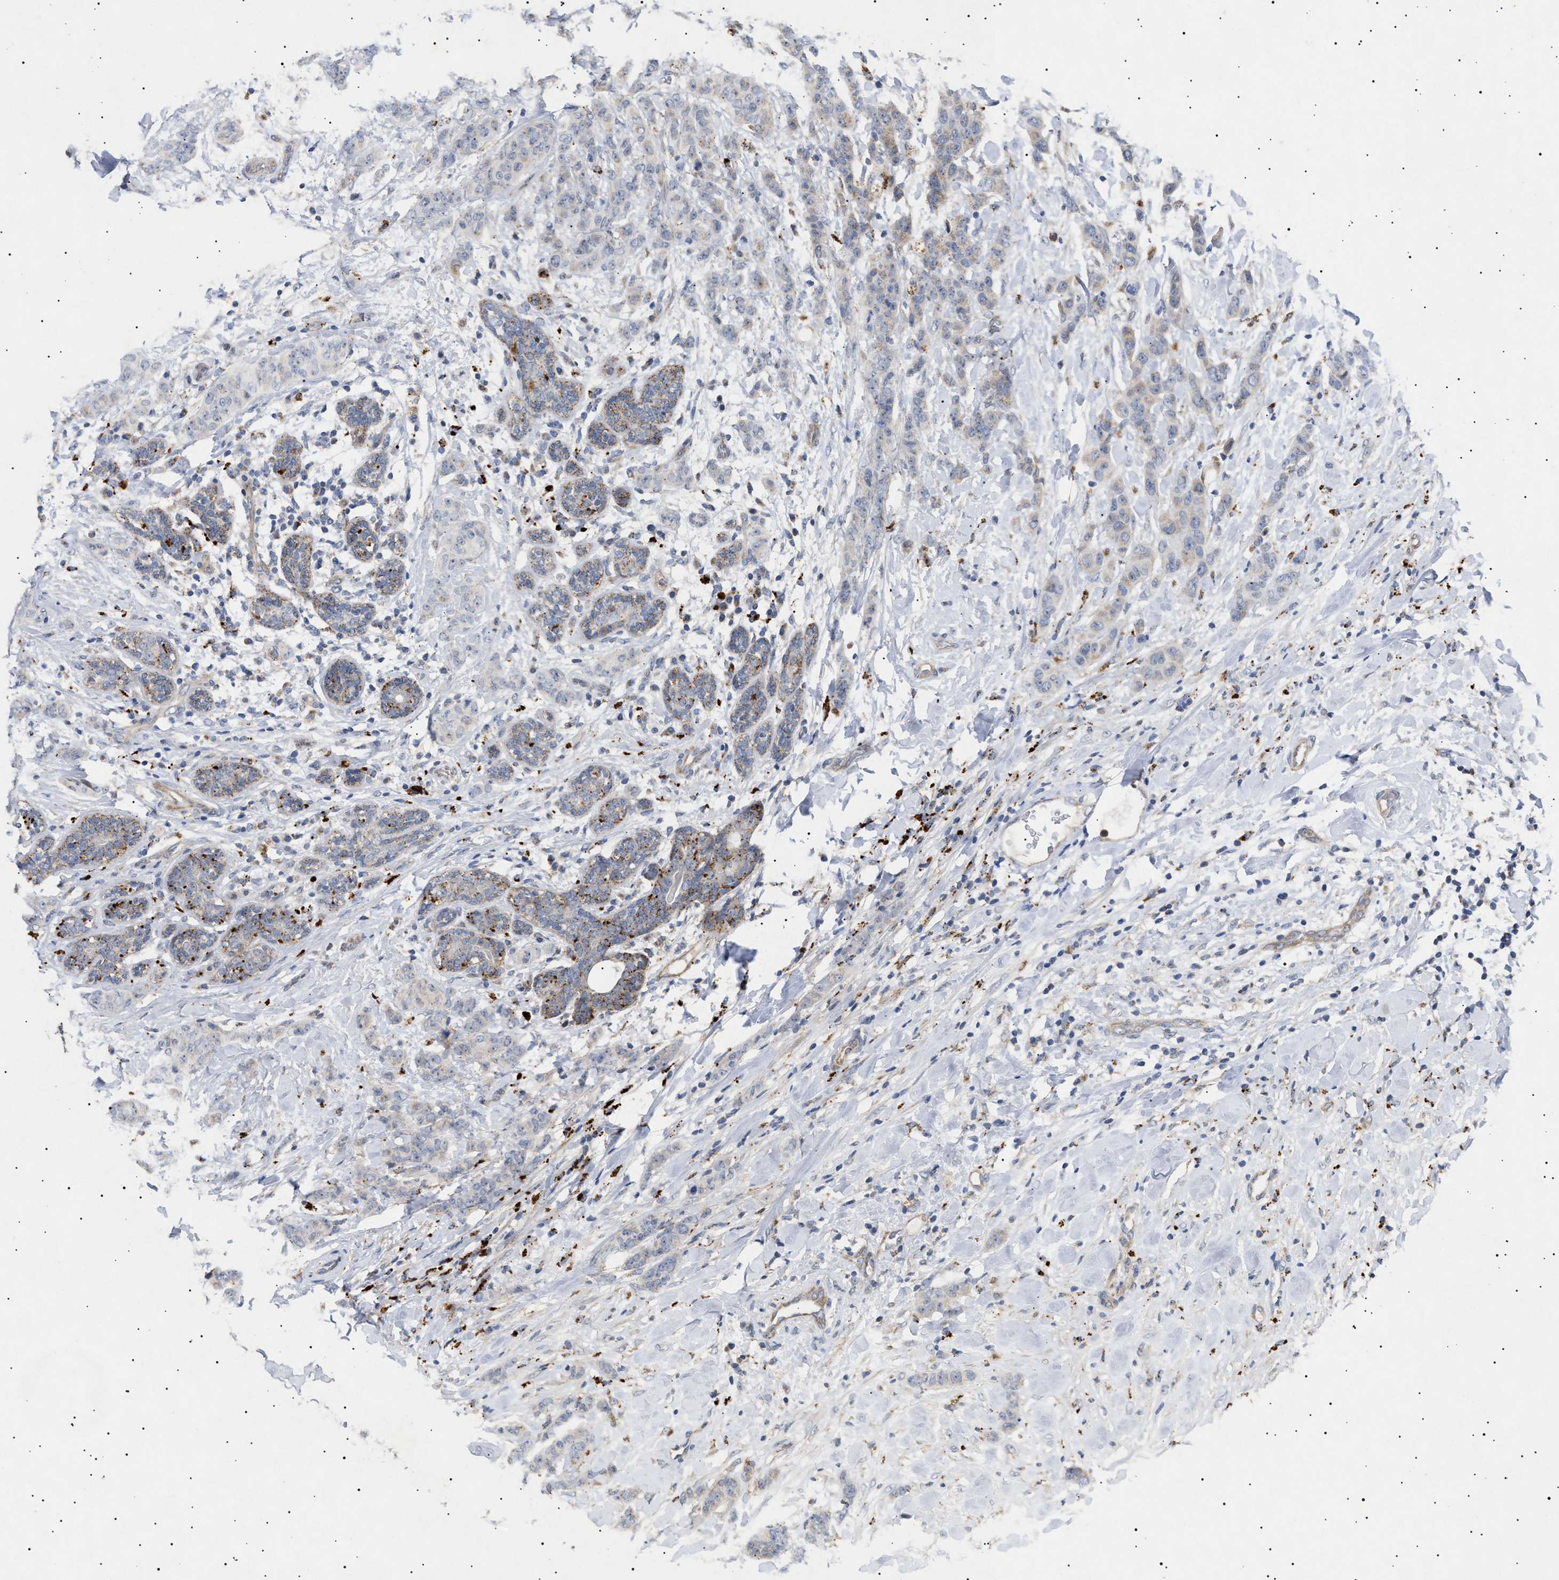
{"staining": {"intensity": "weak", "quantity": "25%-75%", "location": "cytoplasmic/membranous"}, "tissue": "breast cancer", "cell_type": "Tumor cells", "image_type": "cancer", "snomed": [{"axis": "morphology", "description": "Normal tissue, NOS"}, {"axis": "morphology", "description": "Duct carcinoma"}, {"axis": "topography", "description": "Breast"}], "caption": "Approximately 25%-75% of tumor cells in human infiltrating ductal carcinoma (breast) demonstrate weak cytoplasmic/membranous protein staining as visualized by brown immunohistochemical staining.", "gene": "SIRT5", "patient": {"sex": "female", "age": 40}}